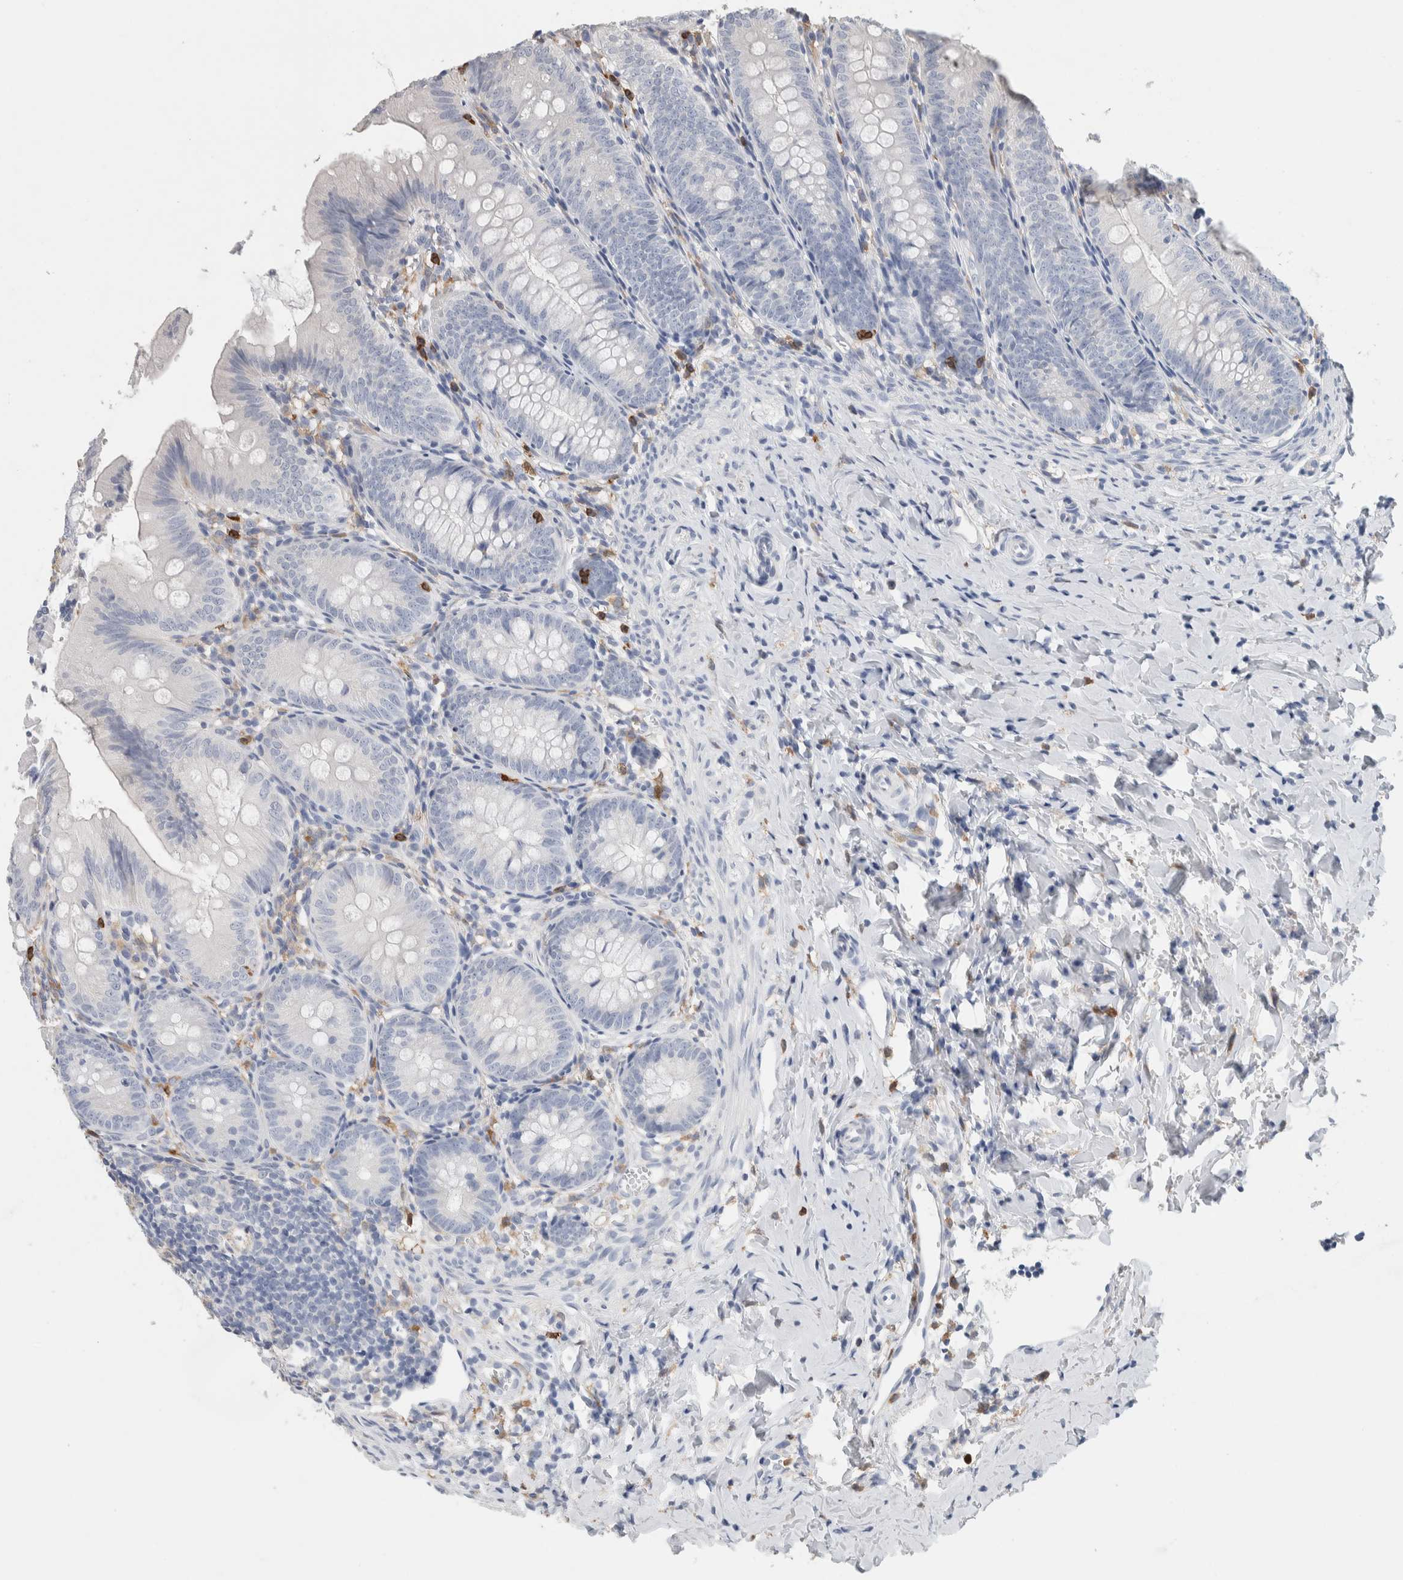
{"staining": {"intensity": "negative", "quantity": "none", "location": "none"}, "tissue": "appendix", "cell_type": "Glandular cells", "image_type": "normal", "snomed": [{"axis": "morphology", "description": "Normal tissue, NOS"}, {"axis": "topography", "description": "Appendix"}], "caption": "Protein analysis of normal appendix demonstrates no significant positivity in glandular cells. (DAB (3,3'-diaminobenzidine) immunohistochemistry visualized using brightfield microscopy, high magnification).", "gene": "NCF2", "patient": {"sex": "male", "age": 1}}